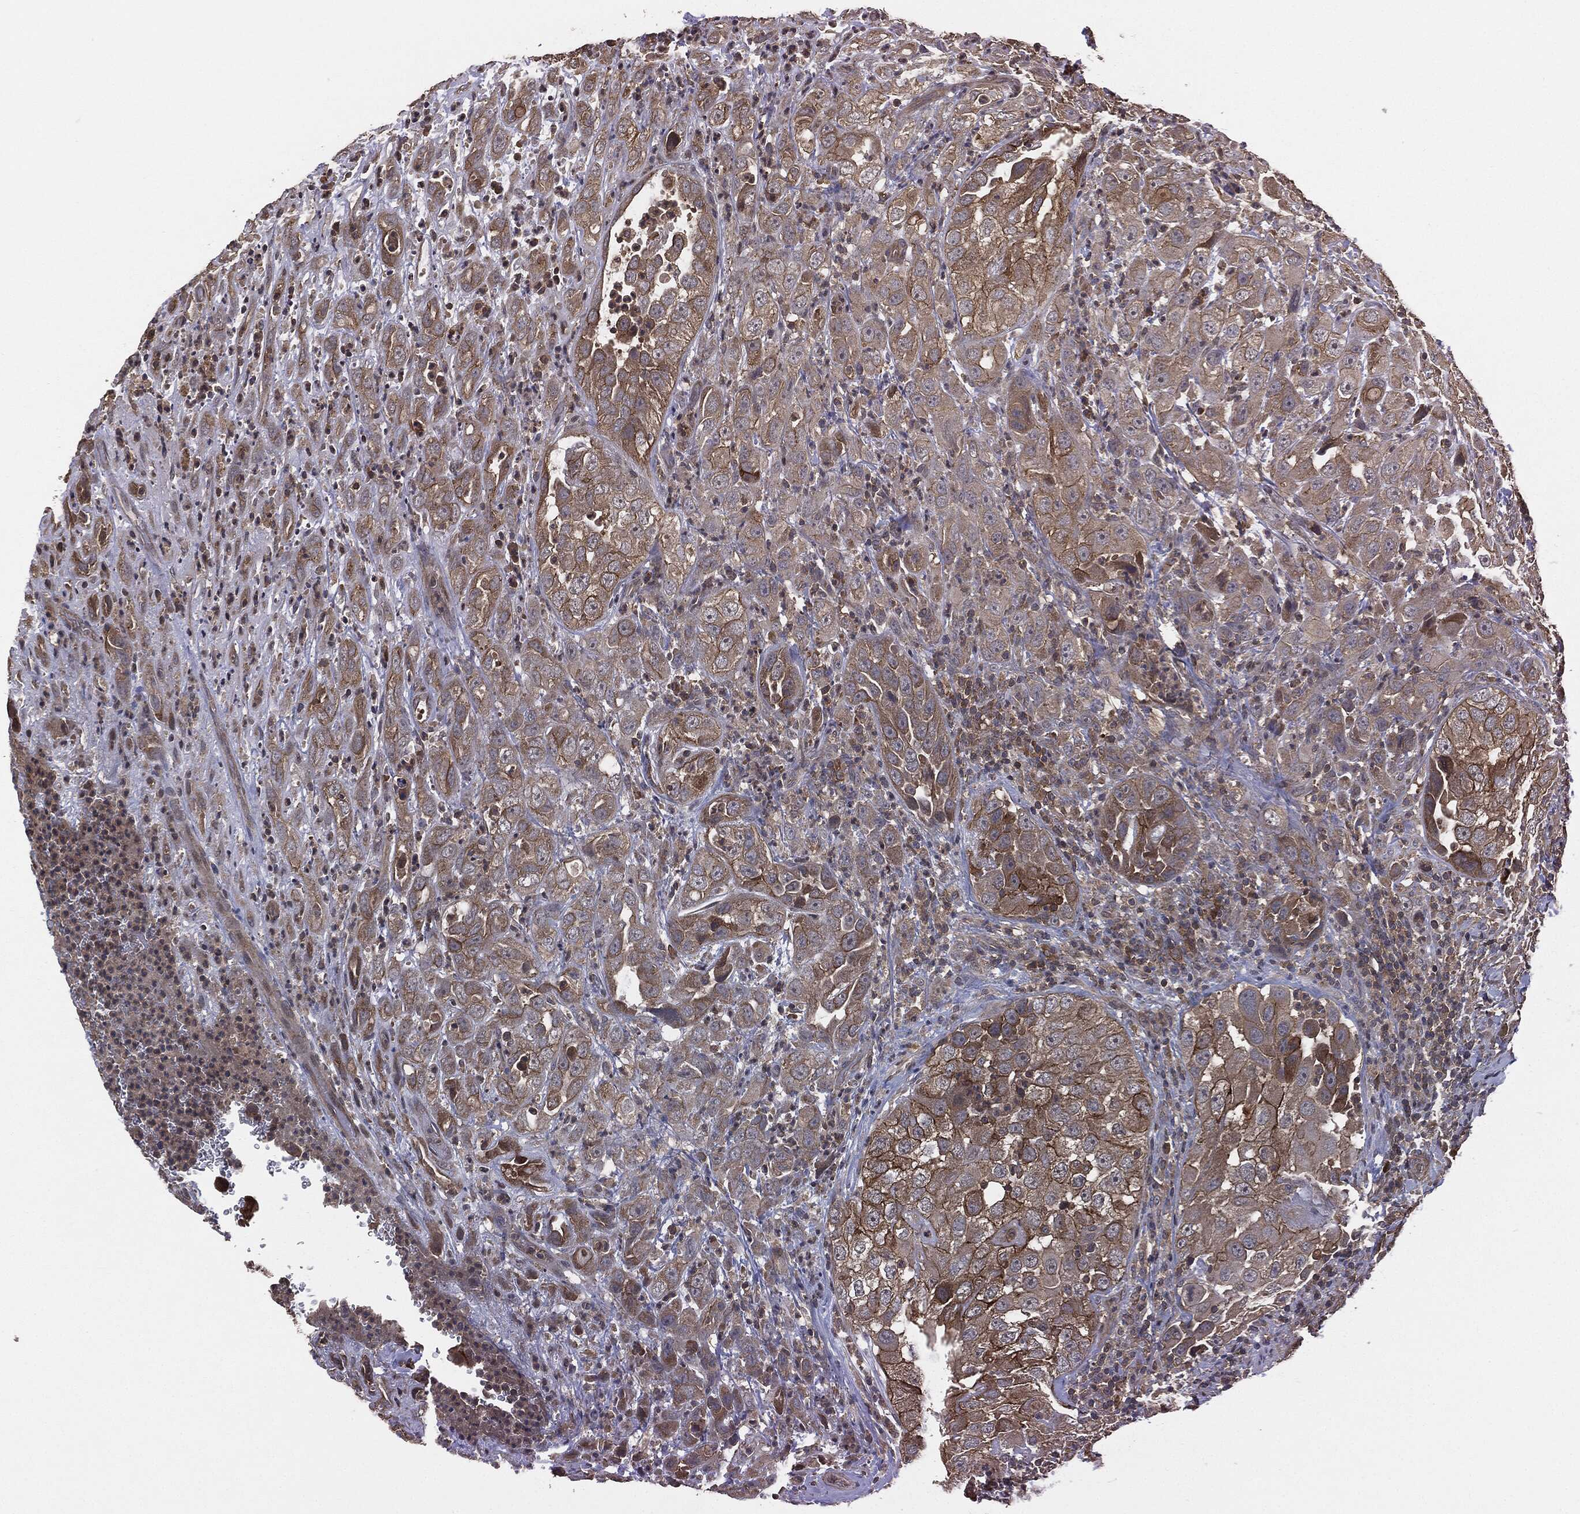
{"staining": {"intensity": "moderate", "quantity": "25%-75%", "location": "cytoplasmic/membranous"}, "tissue": "urothelial cancer", "cell_type": "Tumor cells", "image_type": "cancer", "snomed": [{"axis": "morphology", "description": "Urothelial carcinoma, High grade"}, {"axis": "topography", "description": "Urinary bladder"}], "caption": "The immunohistochemical stain shows moderate cytoplasmic/membranous expression in tumor cells of urothelial cancer tissue.", "gene": "ERBIN", "patient": {"sex": "female", "age": 41}}